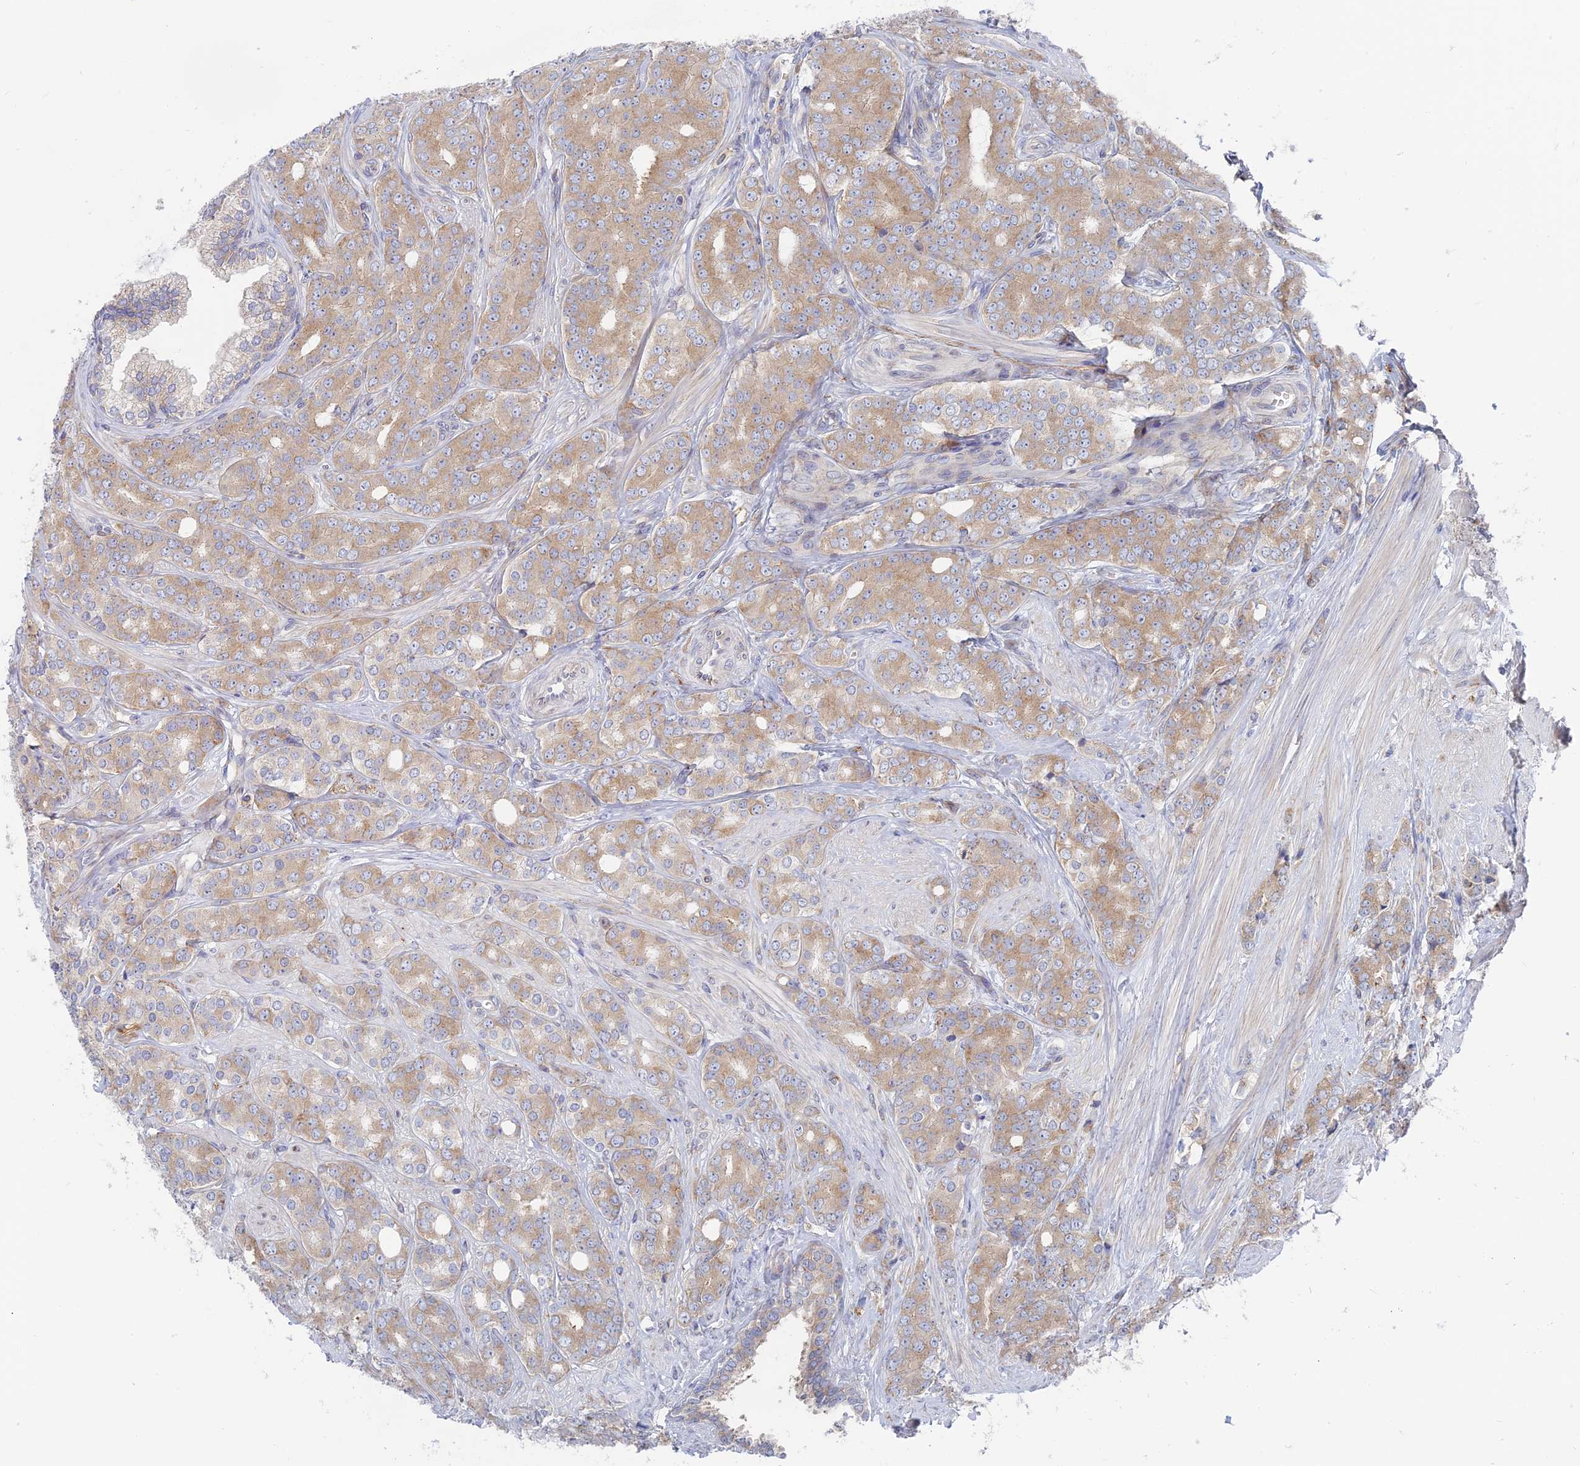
{"staining": {"intensity": "moderate", "quantity": ">75%", "location": "cytoplasmic/membranous"}, "tissue": "prostate cancer", "cell_type": "Tumor cells", "image_type": "cancer", "snomed": [{"axis": "morphology", "description": "Adenocarcinoma, High grade"}, {"axis": "topography", "description": "Prostate"}], "caption": "Protein expression analysis of prostate cancer shows moderate cytoplasmic/membranous expression in about >75% of tumor cells.", "gene": "TBC1D30", "patient": {"sex": "male", "age": 62}}